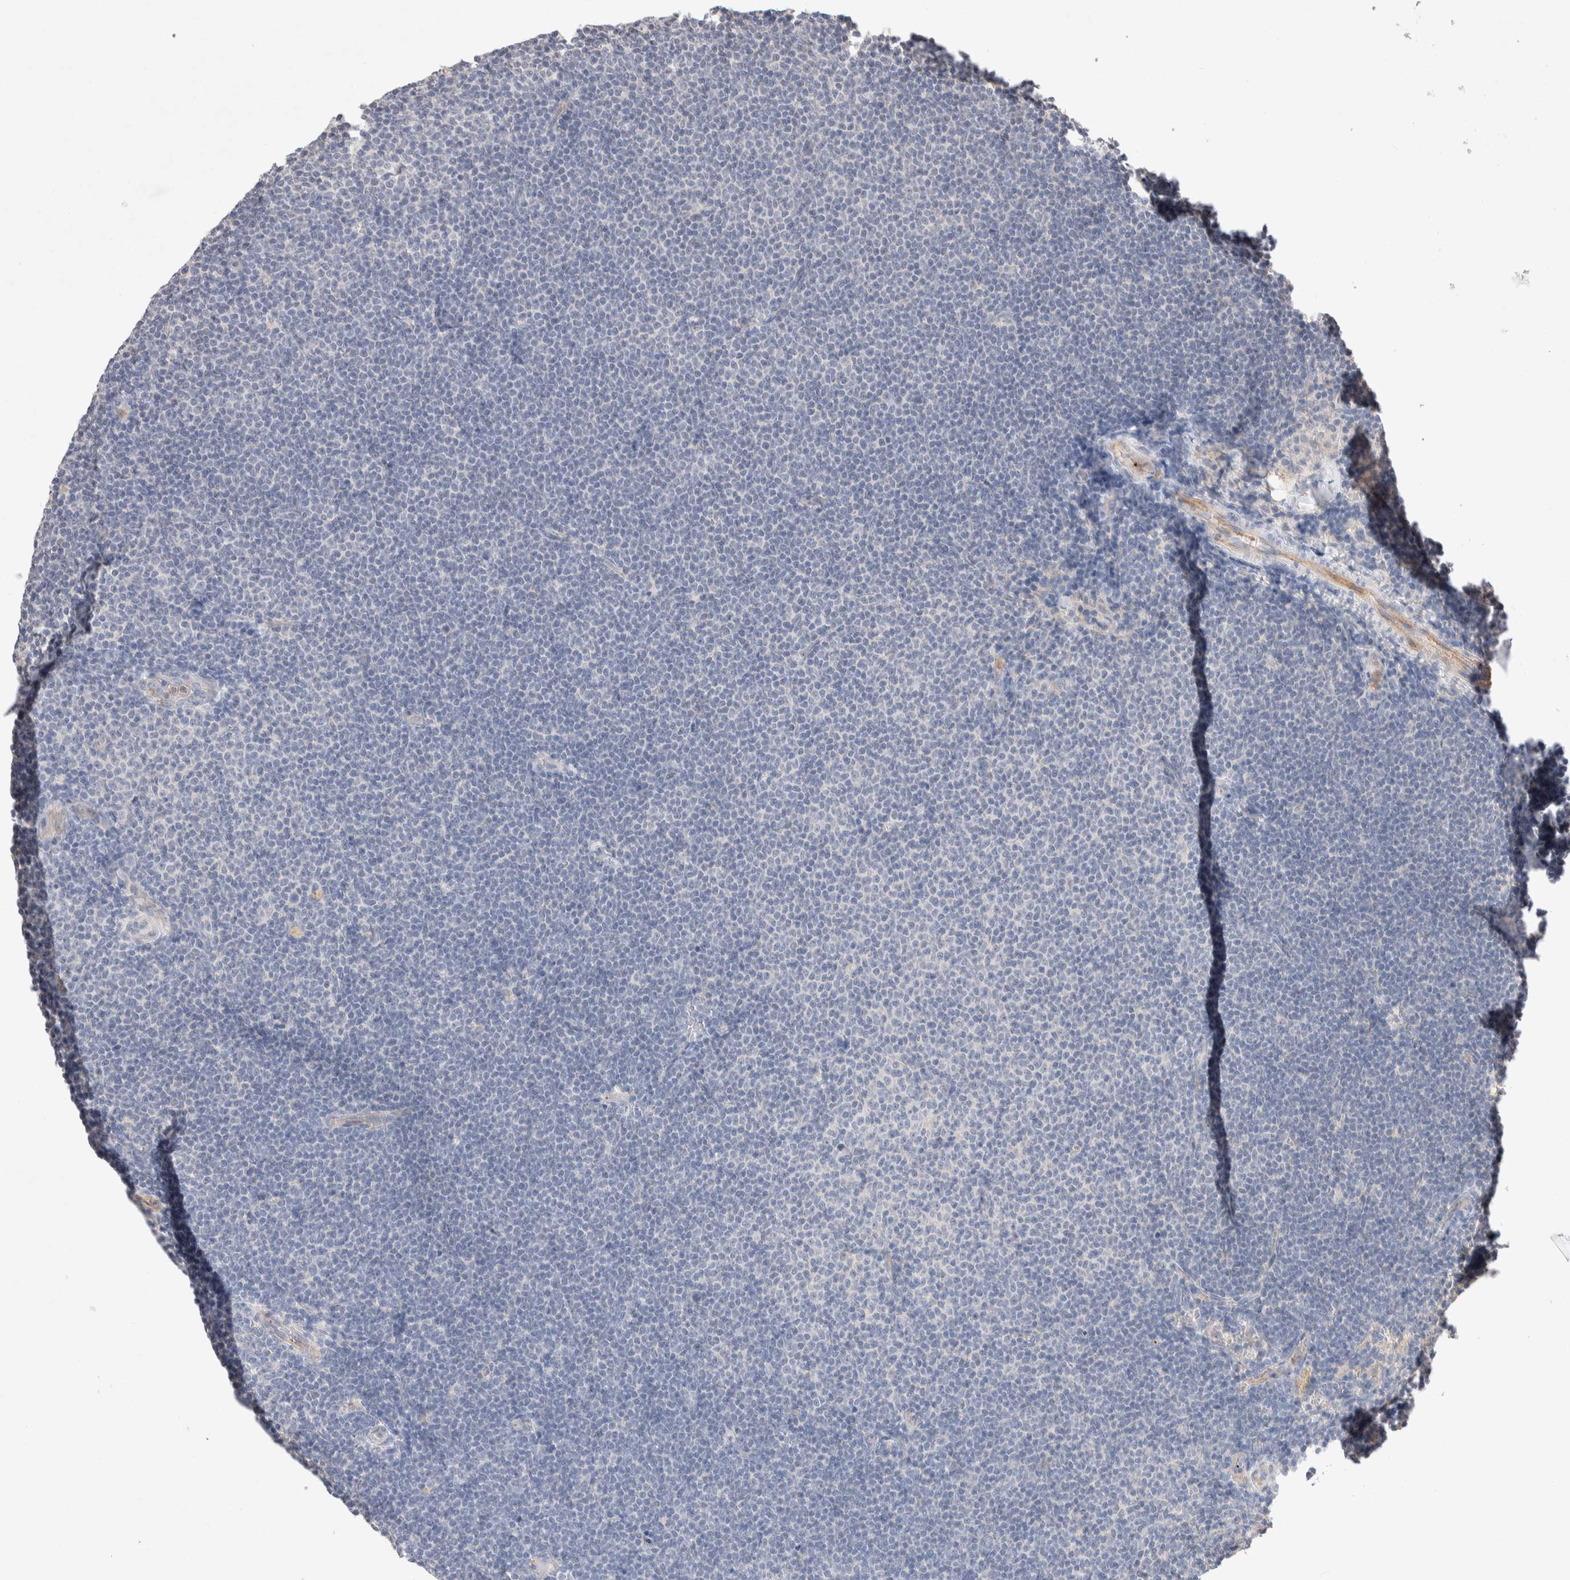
{"staining": {"intensity": "negative", "quantity": "none", "location": "none"}, "tissue": "lymphoma", "cell_type": "Tumor cells", "image_type": "cancer", "snomed": [{"axis": "morphology", "description": "Malignant lymphoma, non-Hodgkin's type, Low grade"}, {"axis": "topography", "description": "Lymph node"}], "caption": "An image of human lymphoma is negative for staining in tumor cells.", "gene": "FFAR2", "patient": {"sex": "female", "age": 53}}